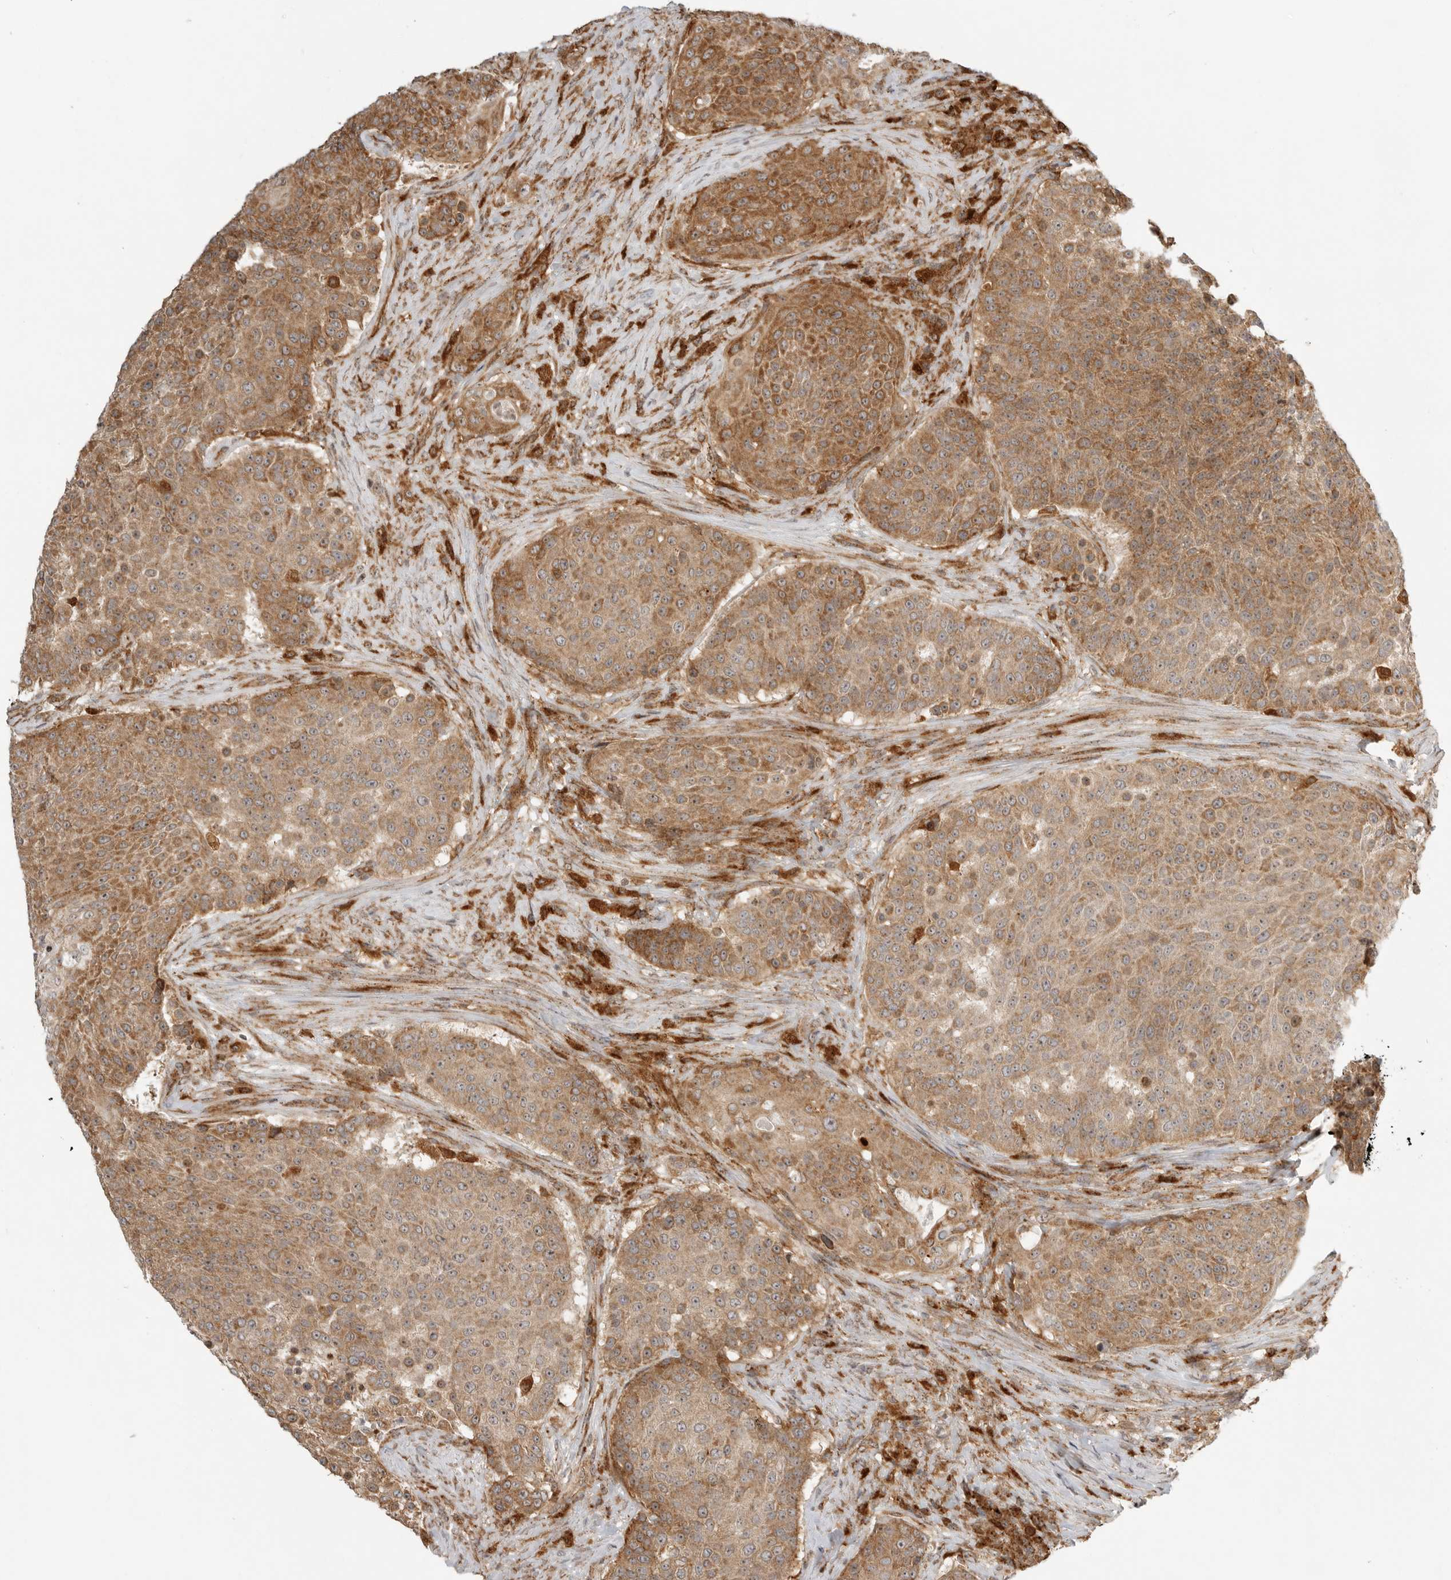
{"staining": {"intensity": "moderate", "quantity": ">75%", "location": "cytoplasmic/membranous"}, "tissue": "urothelial cancer", "cell_type": "Tumor cells", "image_type": "cancer", "snomed": [{"axis": "morphology", "description": "Urothelial carcinoma, High grade"}, {"axis": "topography", "description": "Urinary bladder"}], "caption": "Tumor cells display medium levels of moderate cytoplasmic/membranous positivity in approximately >75% of cells in urothelial carcinoma (high-grade).", "gene": "IDUA", "patient": {"sex": "female", "age": 63}}